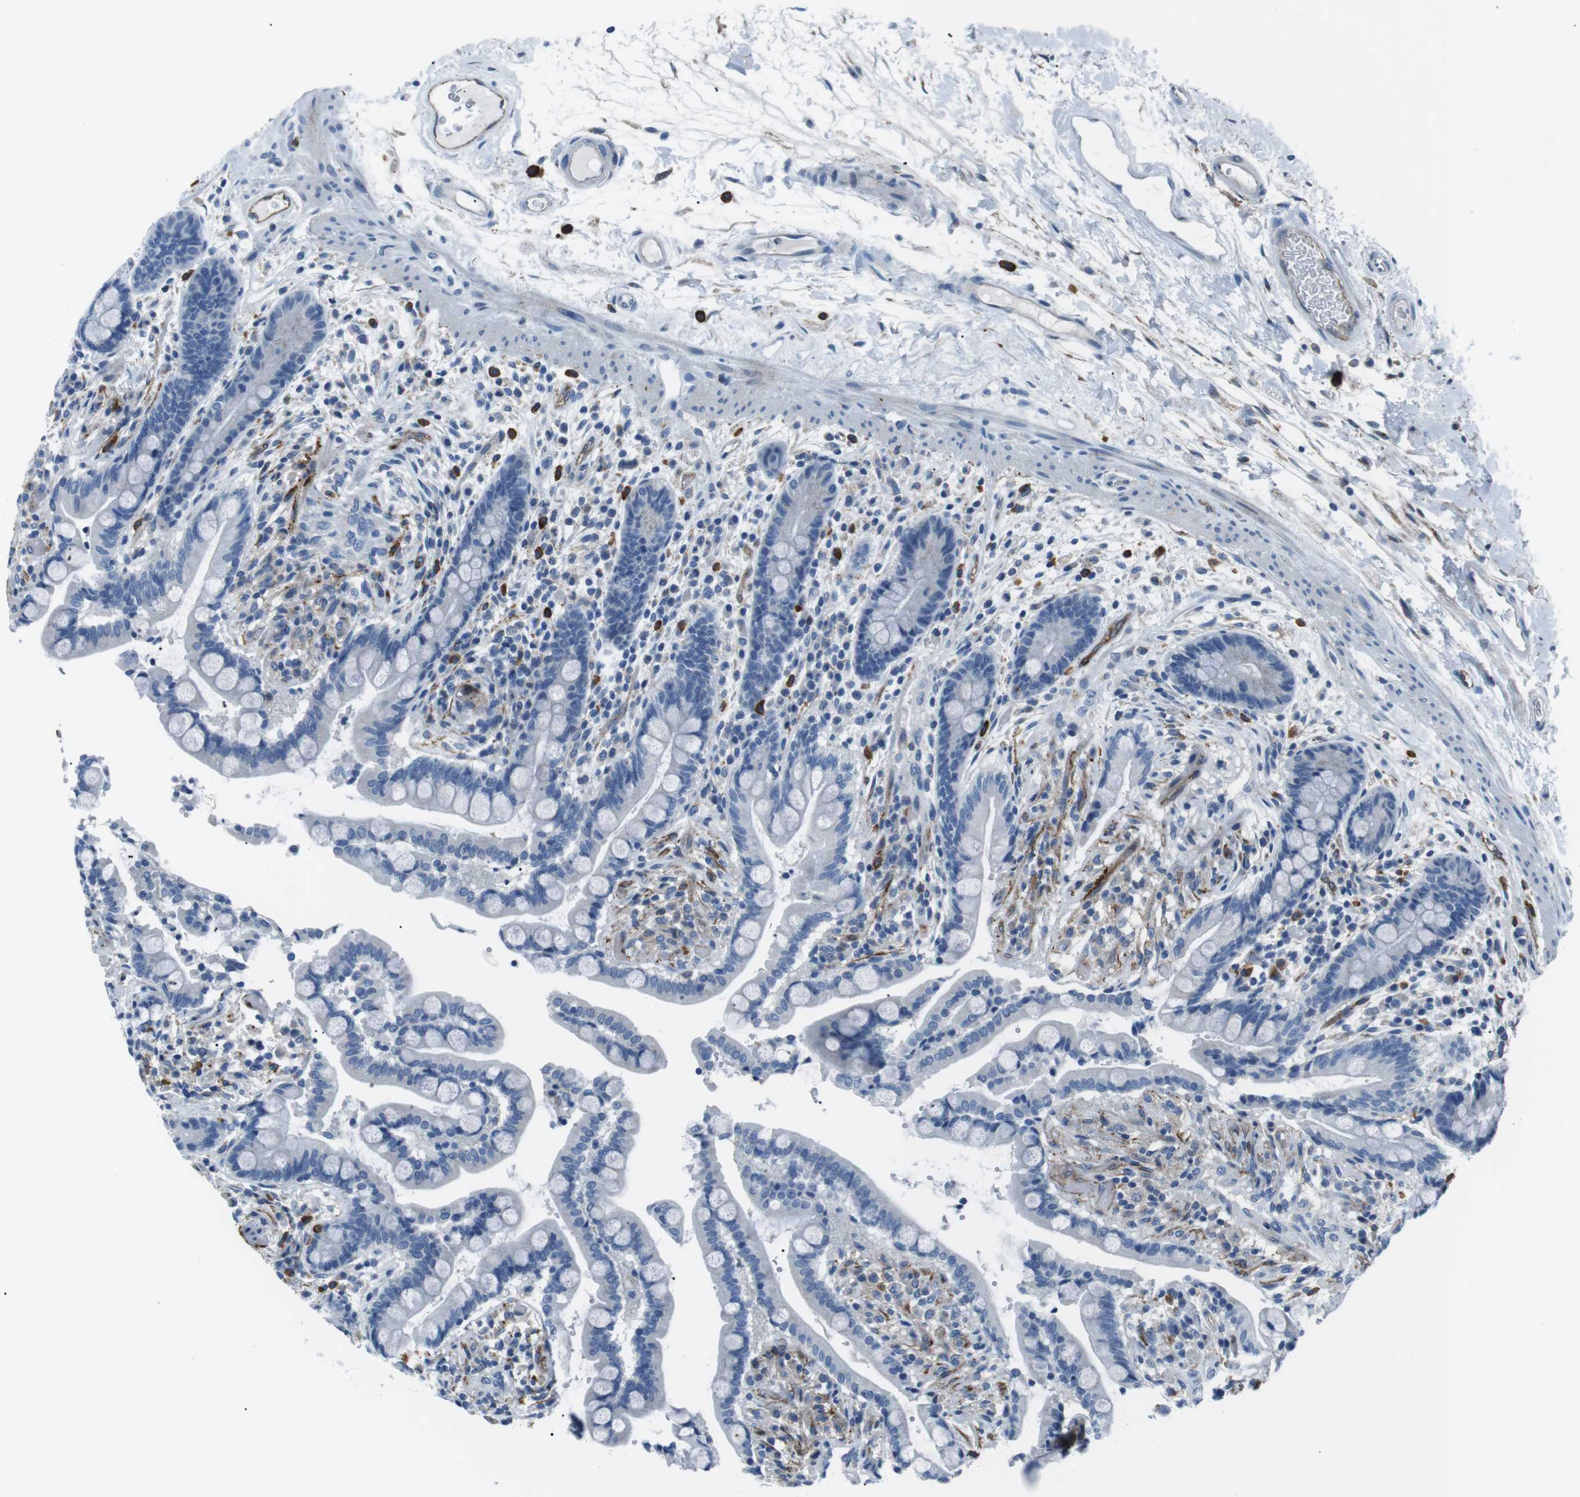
{"staining": {"intensity": "negative", "quantity": "none", "location": "none"}, "tissue": "colon", "cell_type": "Endothelial cells", "image_type": "normal", "snomed": [{"axis": "morphology", "description": "Normal tissue, NOS"}, {"axis": "topography", "description": "Colon"}], "caption": "This is an immunohistochemistry micrograph of normal colon. There is no expression in endothelial cells.", "gene": "CSF2RA", "patient": {"sex": "male", "age": 73}}